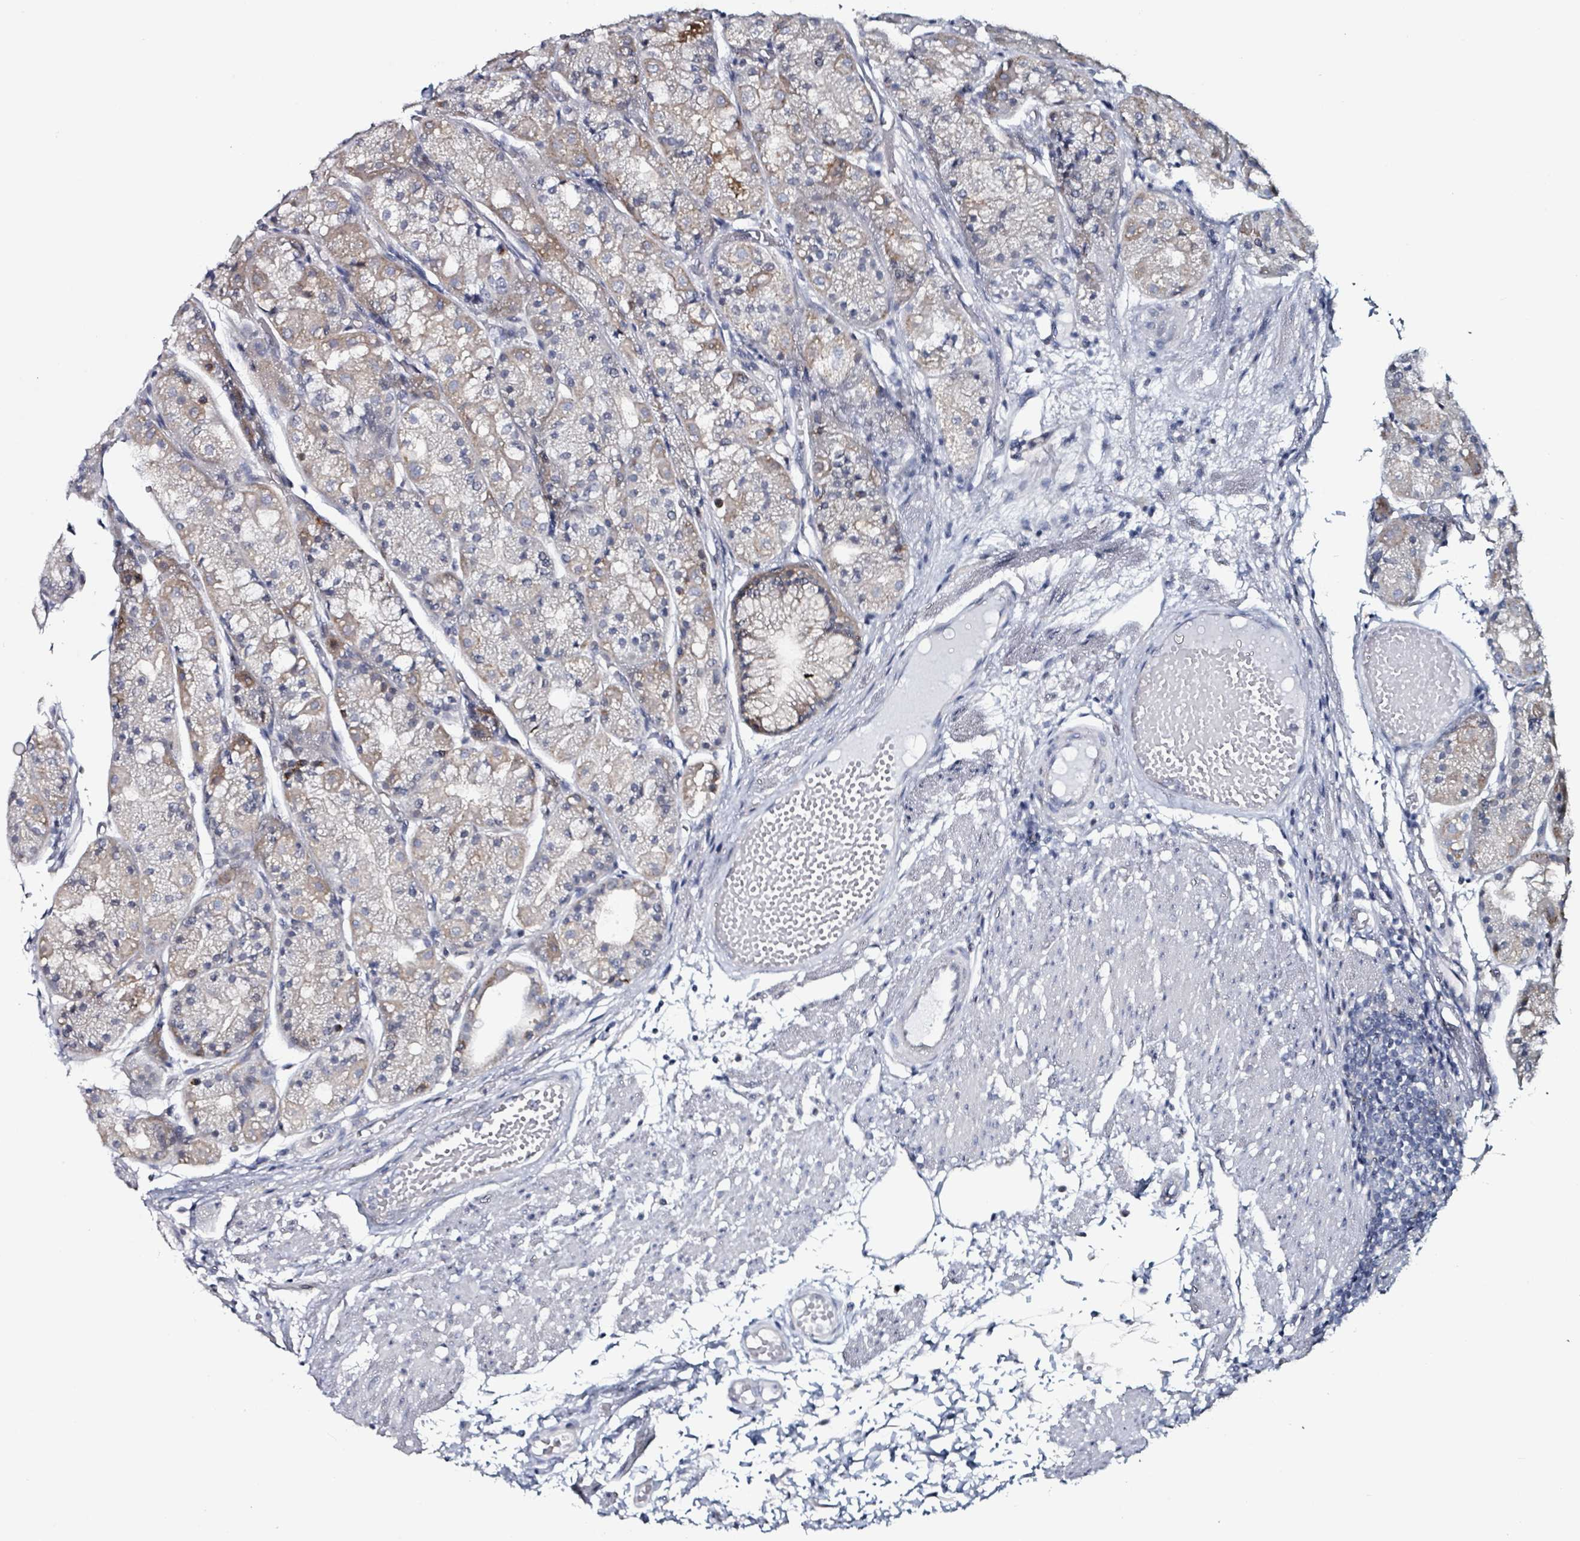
{"staining": {"intensity": "moderate", "quantity": "25%-75%", "location": "cytoplasmic/membranous"}, "tissue": "stomach", "cell_type": "Glandular cells", "image_type": "normal", "snomed": [{"axis": "morphology", "description": "Normal tissue, NOS"}, {"axis": "topography", "description": "Stomach, upper"}], "caption": "IHC histopathology image of benign stomach: human stomach stained using IHC demonstrates medium levels of moderate protein expression localized specifically in the cytoplasmic/membranous of glandular cells, appearing as a cytoplasmic/membranous brown color.", "gene": "B3GAT3", "patient": {"sex": "male", "age": 72}}